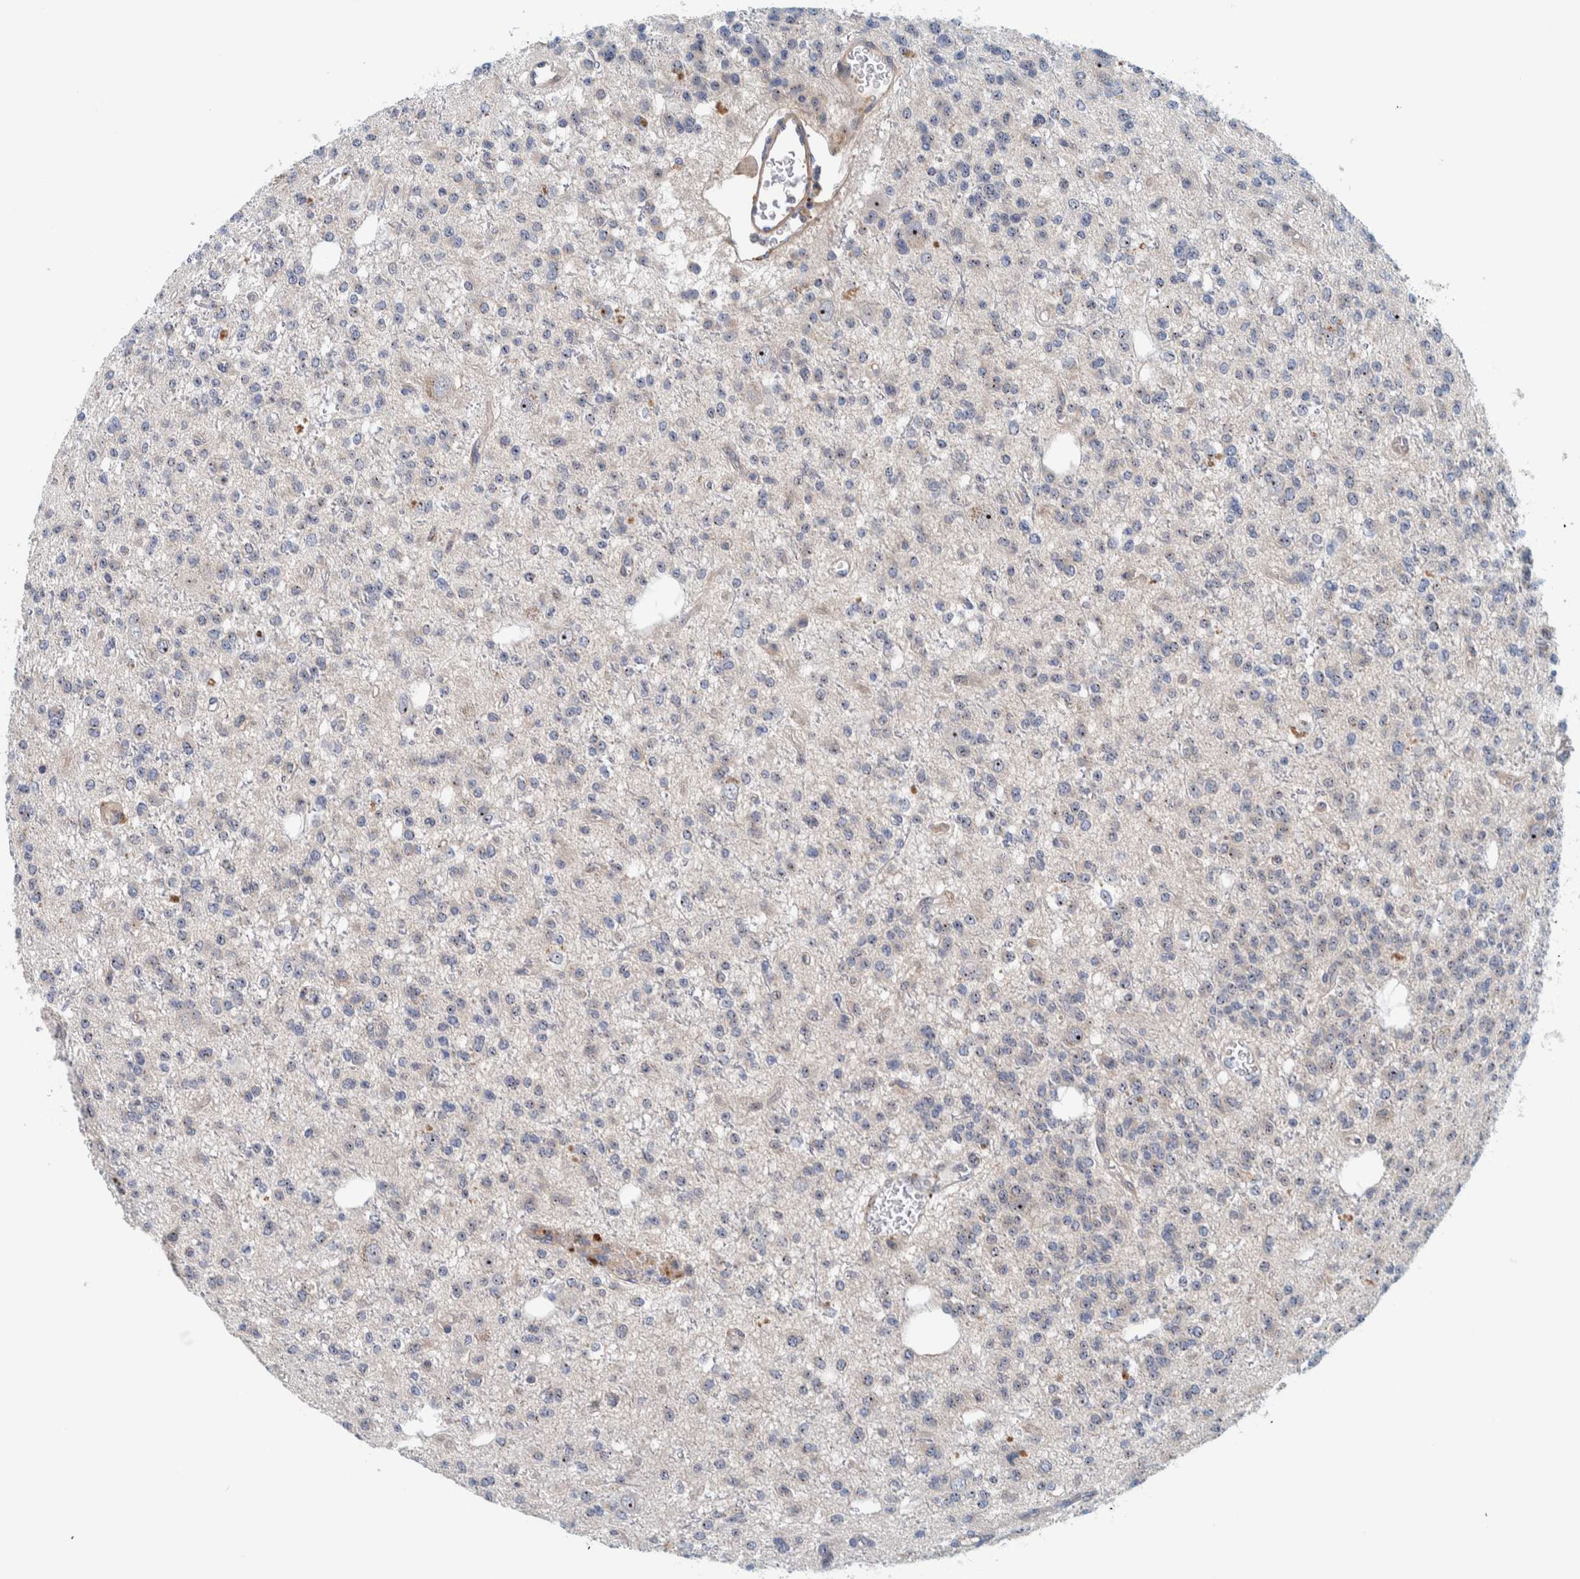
{"staining": {"intensity": "weak", "quantity": "25%-75%", "location": "nuclear"}, "tissue": "glioma", "cell_type": "Tumor cells", "image_type": "cancer", "snomed": [{"axis": "morphology", "description": "Glioma, malignant, Low grade"}, {"axis": "topography", "description": "Brain"}], "caption": "Immunohistochemical staining of human glioma displays low levels of weak nuclear positivity in about 25%-75% of tumor cells.", "gene": "NOL11", "patient": {"sex": "male", "age": 38}}